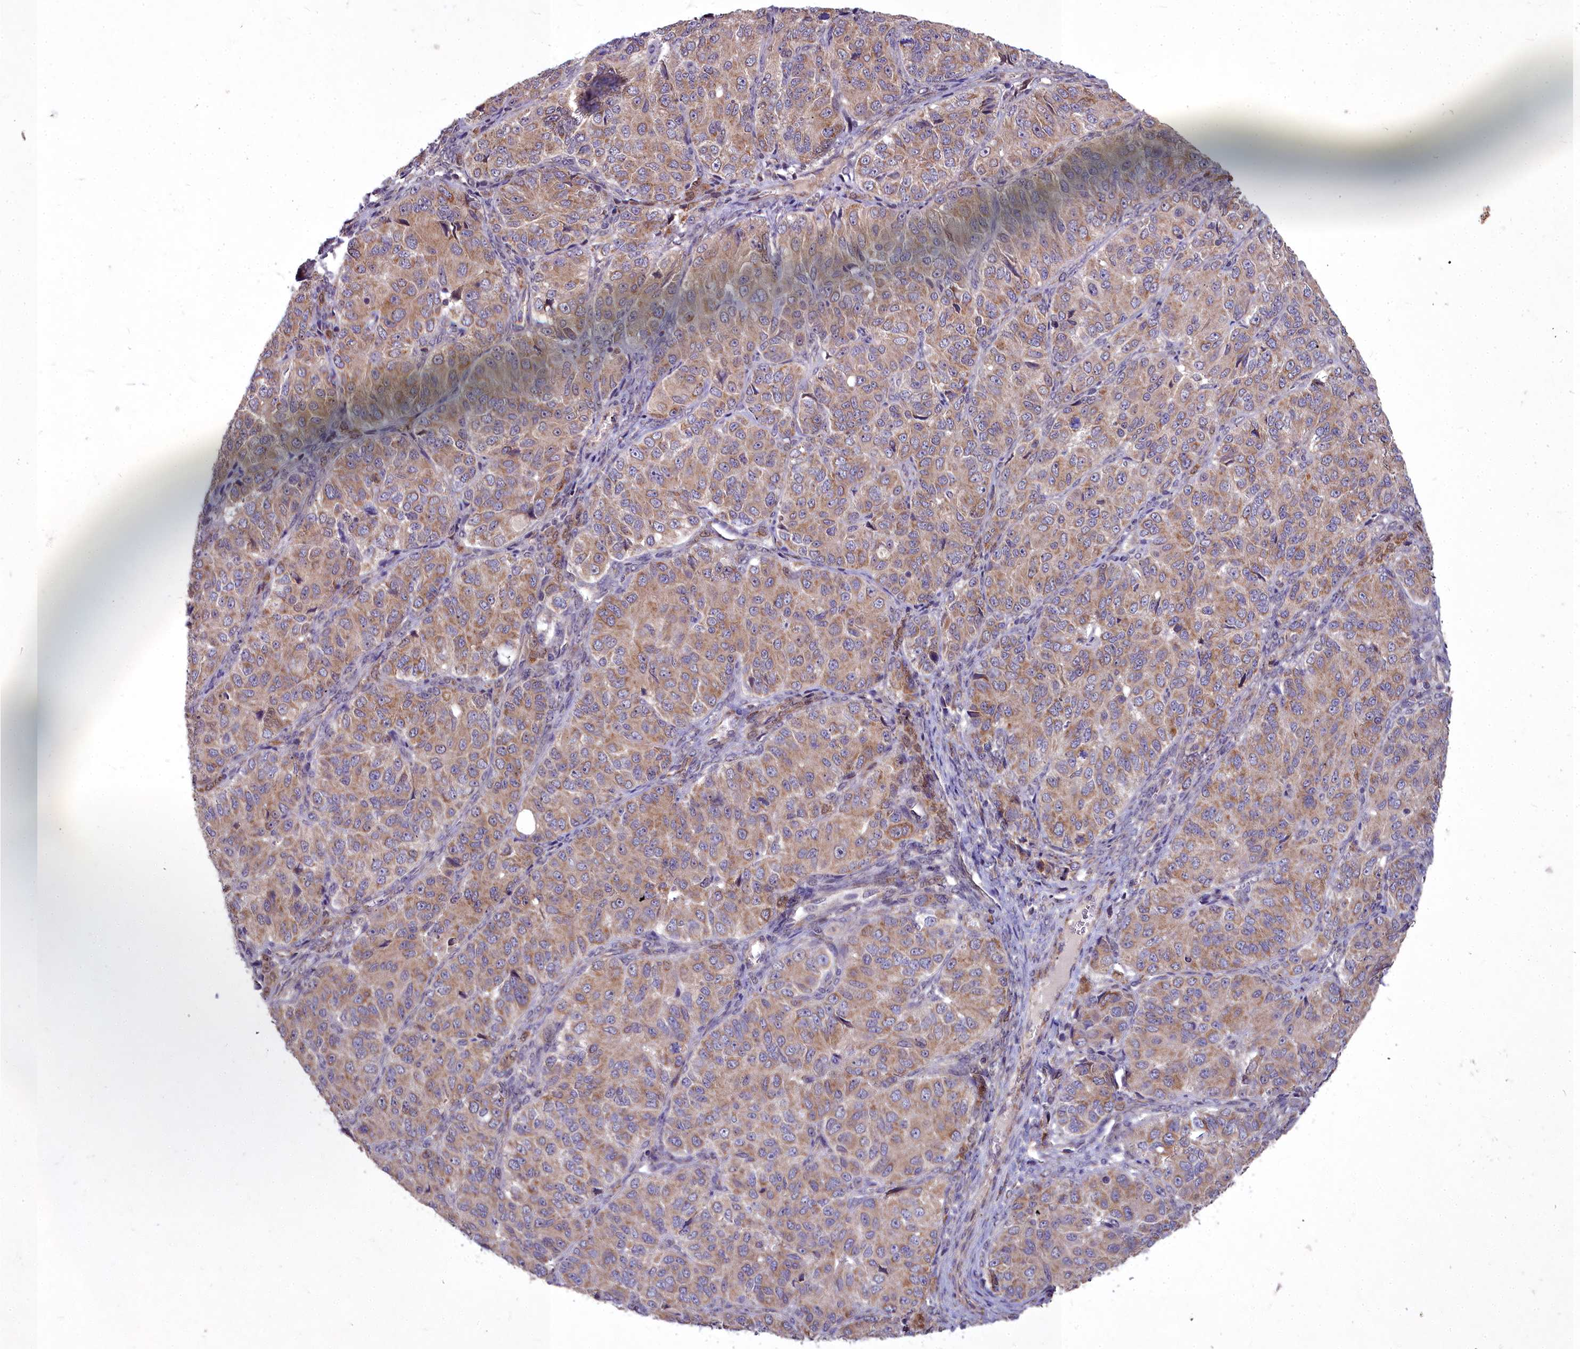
{"staining": {"intensity": "moderate", "quantity": ">75%", "location": "cytoplasmic/membranous"}, "tissue": "ovarian cancer", "cell_type": "Tumor cells", "image_type": "cancer", "snomed": [{"axis": "morphology", "description": "Carcinoma, endometroid"}, {"axis": "topography", "description": "Ovary"}], "caption": "A high-resolution micrograph shows IHC staining of ovarian endometroid carcinoma, which exhibits moderate cytoplasmic/membranous expression in about >75% of tumor cells.", "gene": "MICU2", "patient": {"sex": "female", "age": 51}}